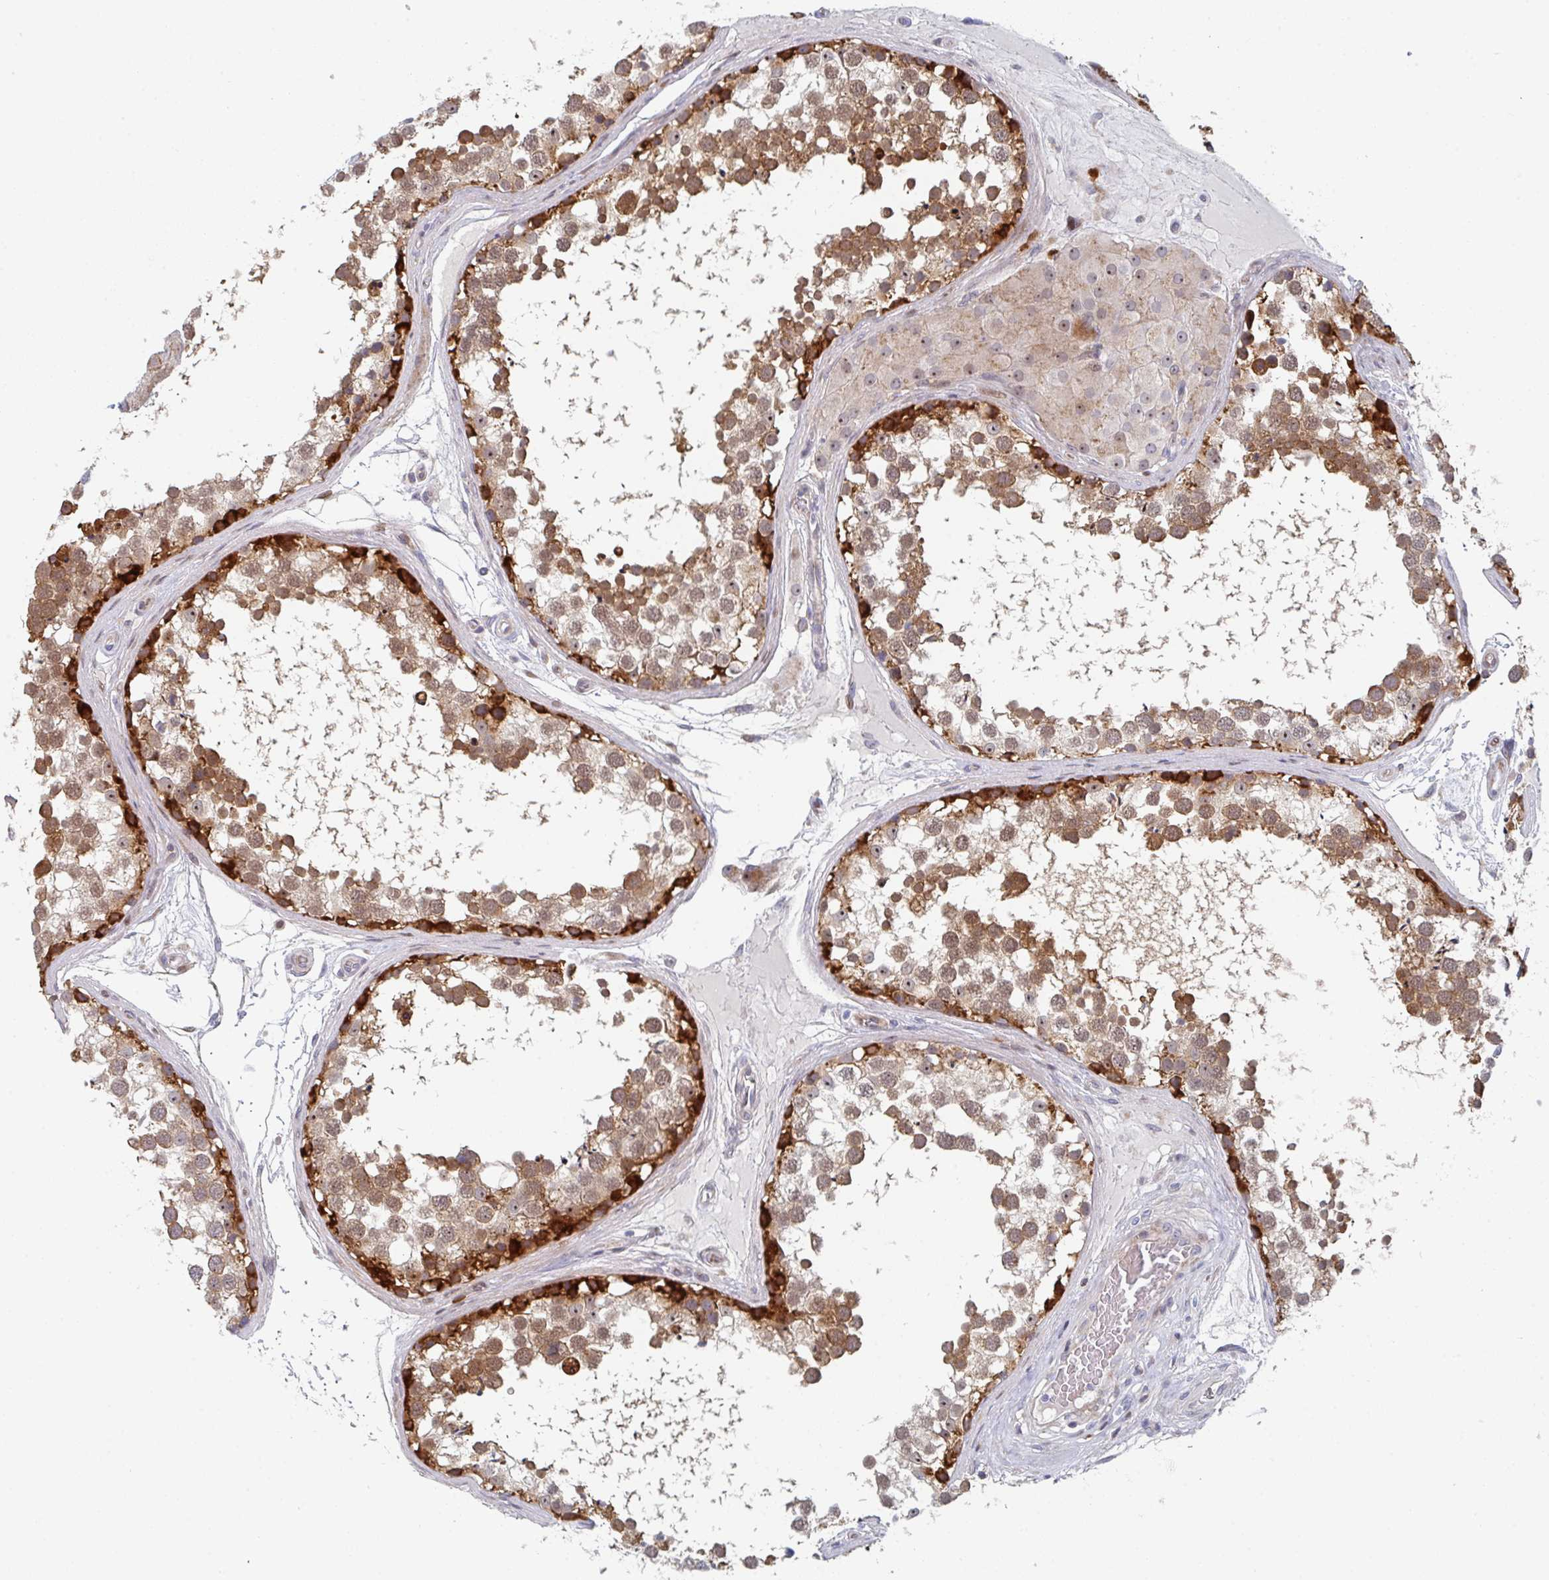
{"staining": {"intensity": "strong", "quantity": ">75%", "location": "cytoplasmic/membranous,nuclear"}, "tissue": "testis", "cell_type": "Cells in seminiferous ducts", "image_type": "normal", "snomed": [{"axis": "morphology", "description": "Normal tissue, NOS"}, {"axis": "morphology", "description": "Seminoma, NOS"}, {"axis": "topography", "description": "Testis"}], "caption": "Benign testis shows strong cytoplasmic/membranous,nuclear expression in about >75% of cells in seminiferous ducts, visualized by immunohistochemistry. The staining was performed using DAB (3,3'-diaminobenzidine) to visualize the protein expression in brown, while the nuclei were stained in blue with hematoxylin (Magnification: 20x).", "gene": "ZNF644", "patient": {"sex": "male", "age": 65}}